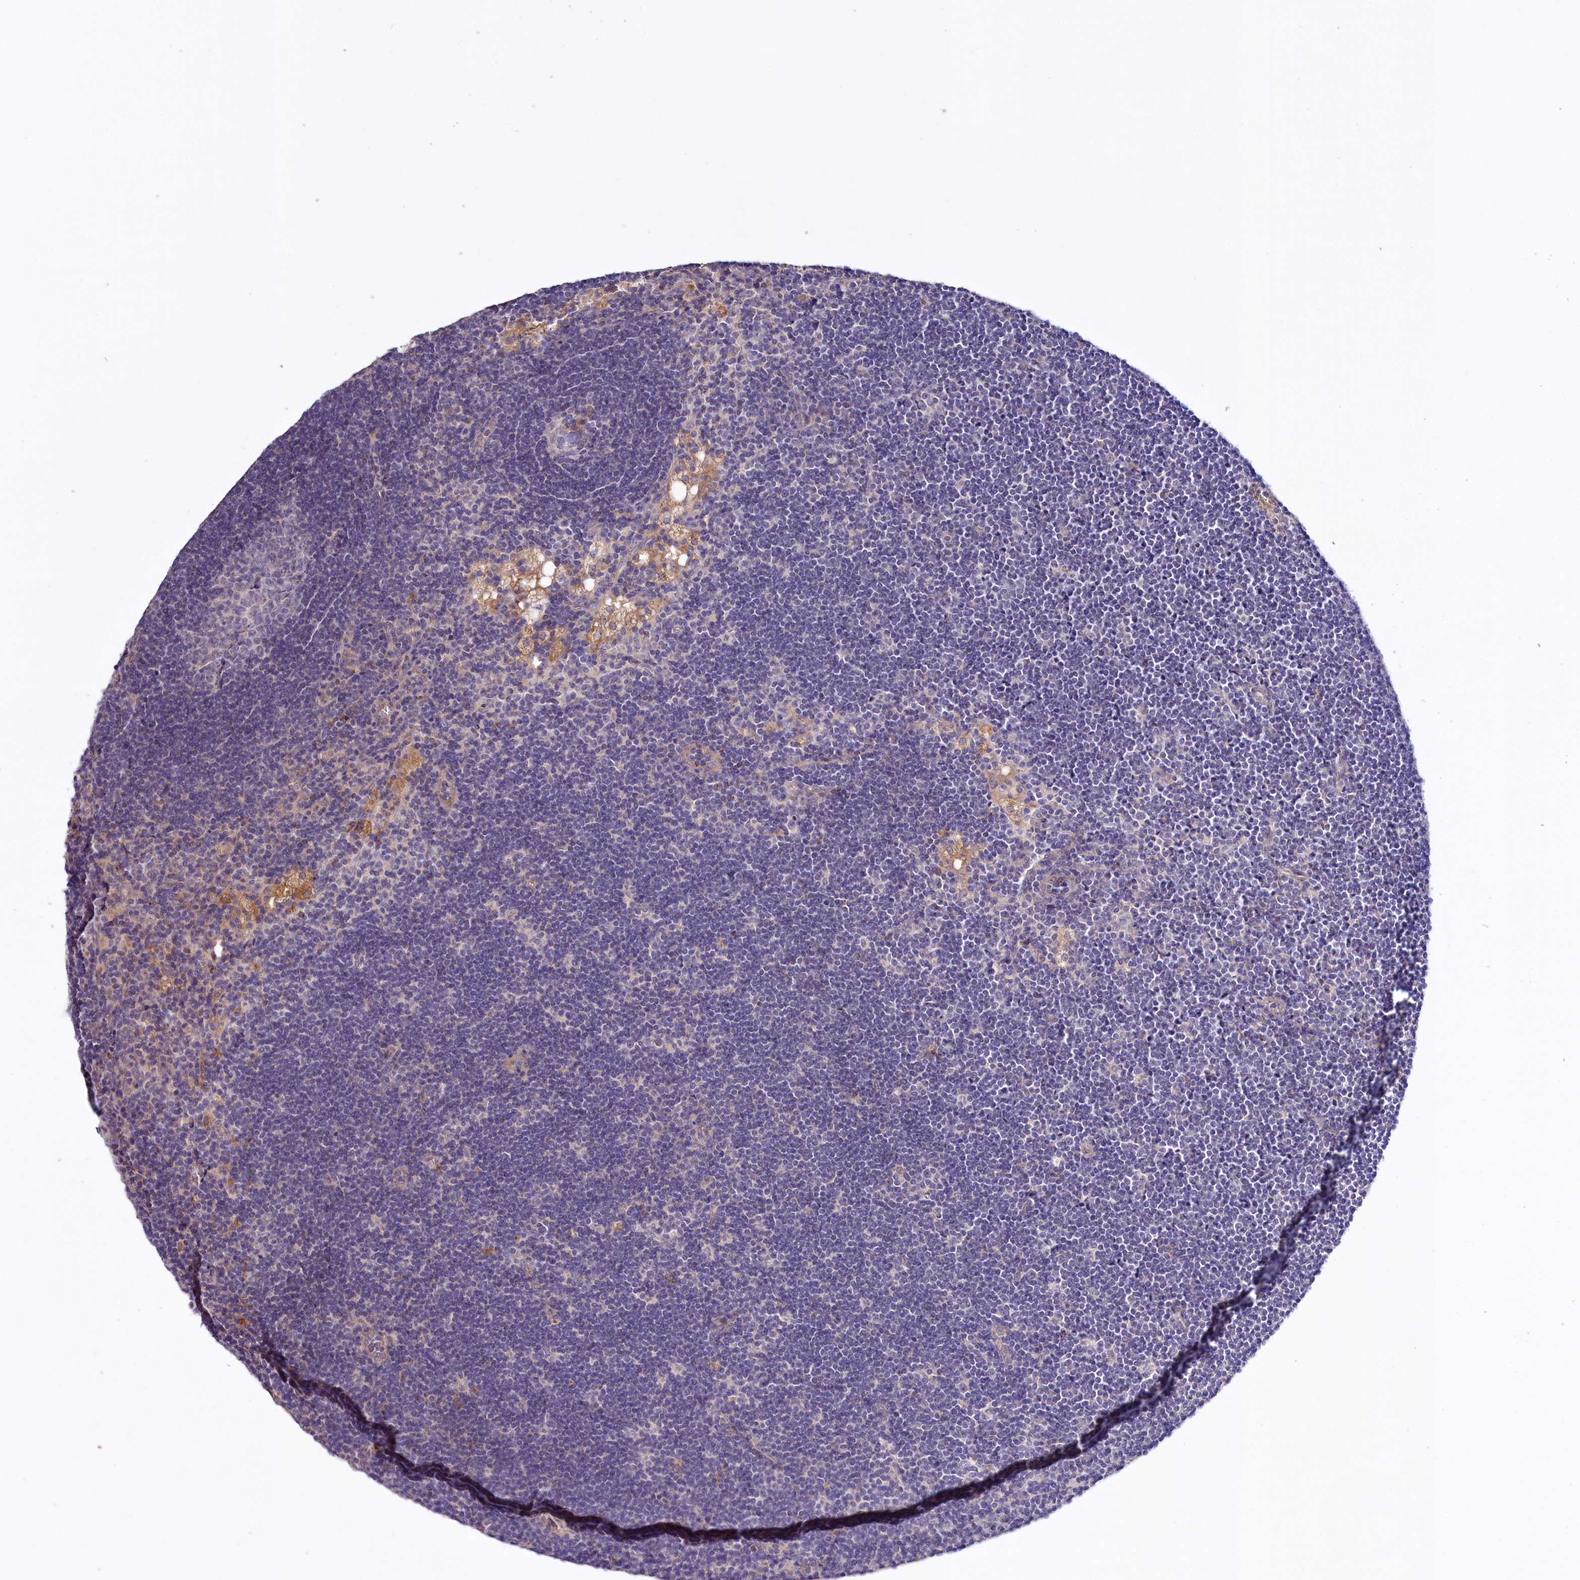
{"staining": {"intensity": "negative", "quantity": "none", "location": "none"}, "tissue": "lymph node", "cell_type": "Germinal center cells", "image_type": "normal", "snomed": [{"axis": "morphology", "description": "Normal tissue, NOS"}, {"axis": "topography", "description": "Lymph node"}], "caption": "Photomicrograph shows no significant protein positivity in germinal center cells of normal lymph node. The staining is performed using DAB brown chromogen with nuclei counter-stained in using hematoxylin.", "gene": "ZNF45", "patient": {"sex": "male", "age": 24}}